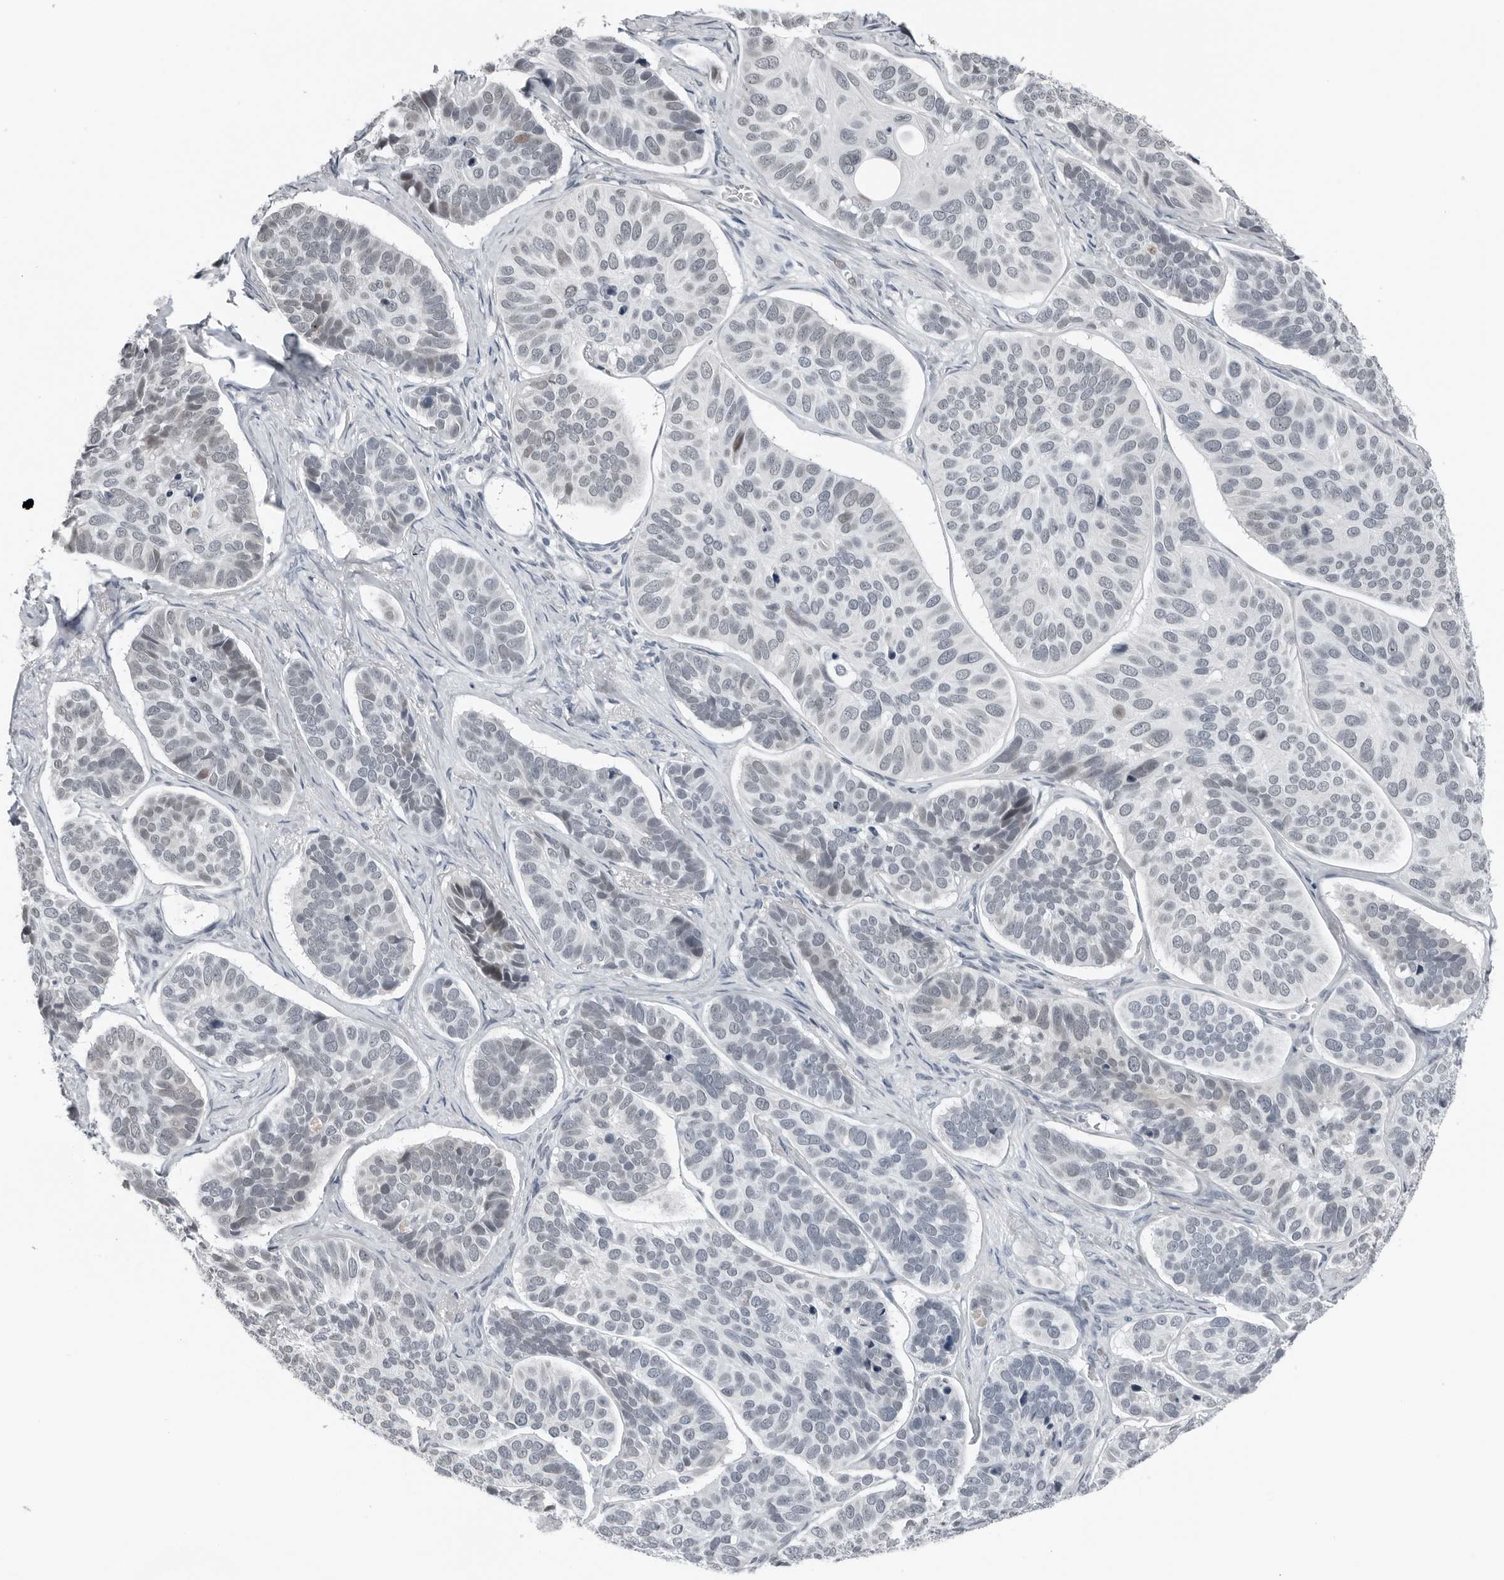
{"staining": {"intensity": "negative", "quantity": "none", "location": "none"}, "tissue": "skin cancer", "cell_type": "Tumor cells", "image_type": "cancer", "snomed": [{"axis": "morphology", "description": "Basal cell carcinoma"}, {"axis": "topography", "description": "Skin"}], "caption": "Human basal cell carcinoma (skin) stained for a protein using immunohistochemistry (IHC) reveals no staining in tumor cells.", "gene": "PPP1R42", "patient": {"sex": "male", "age": 62}}